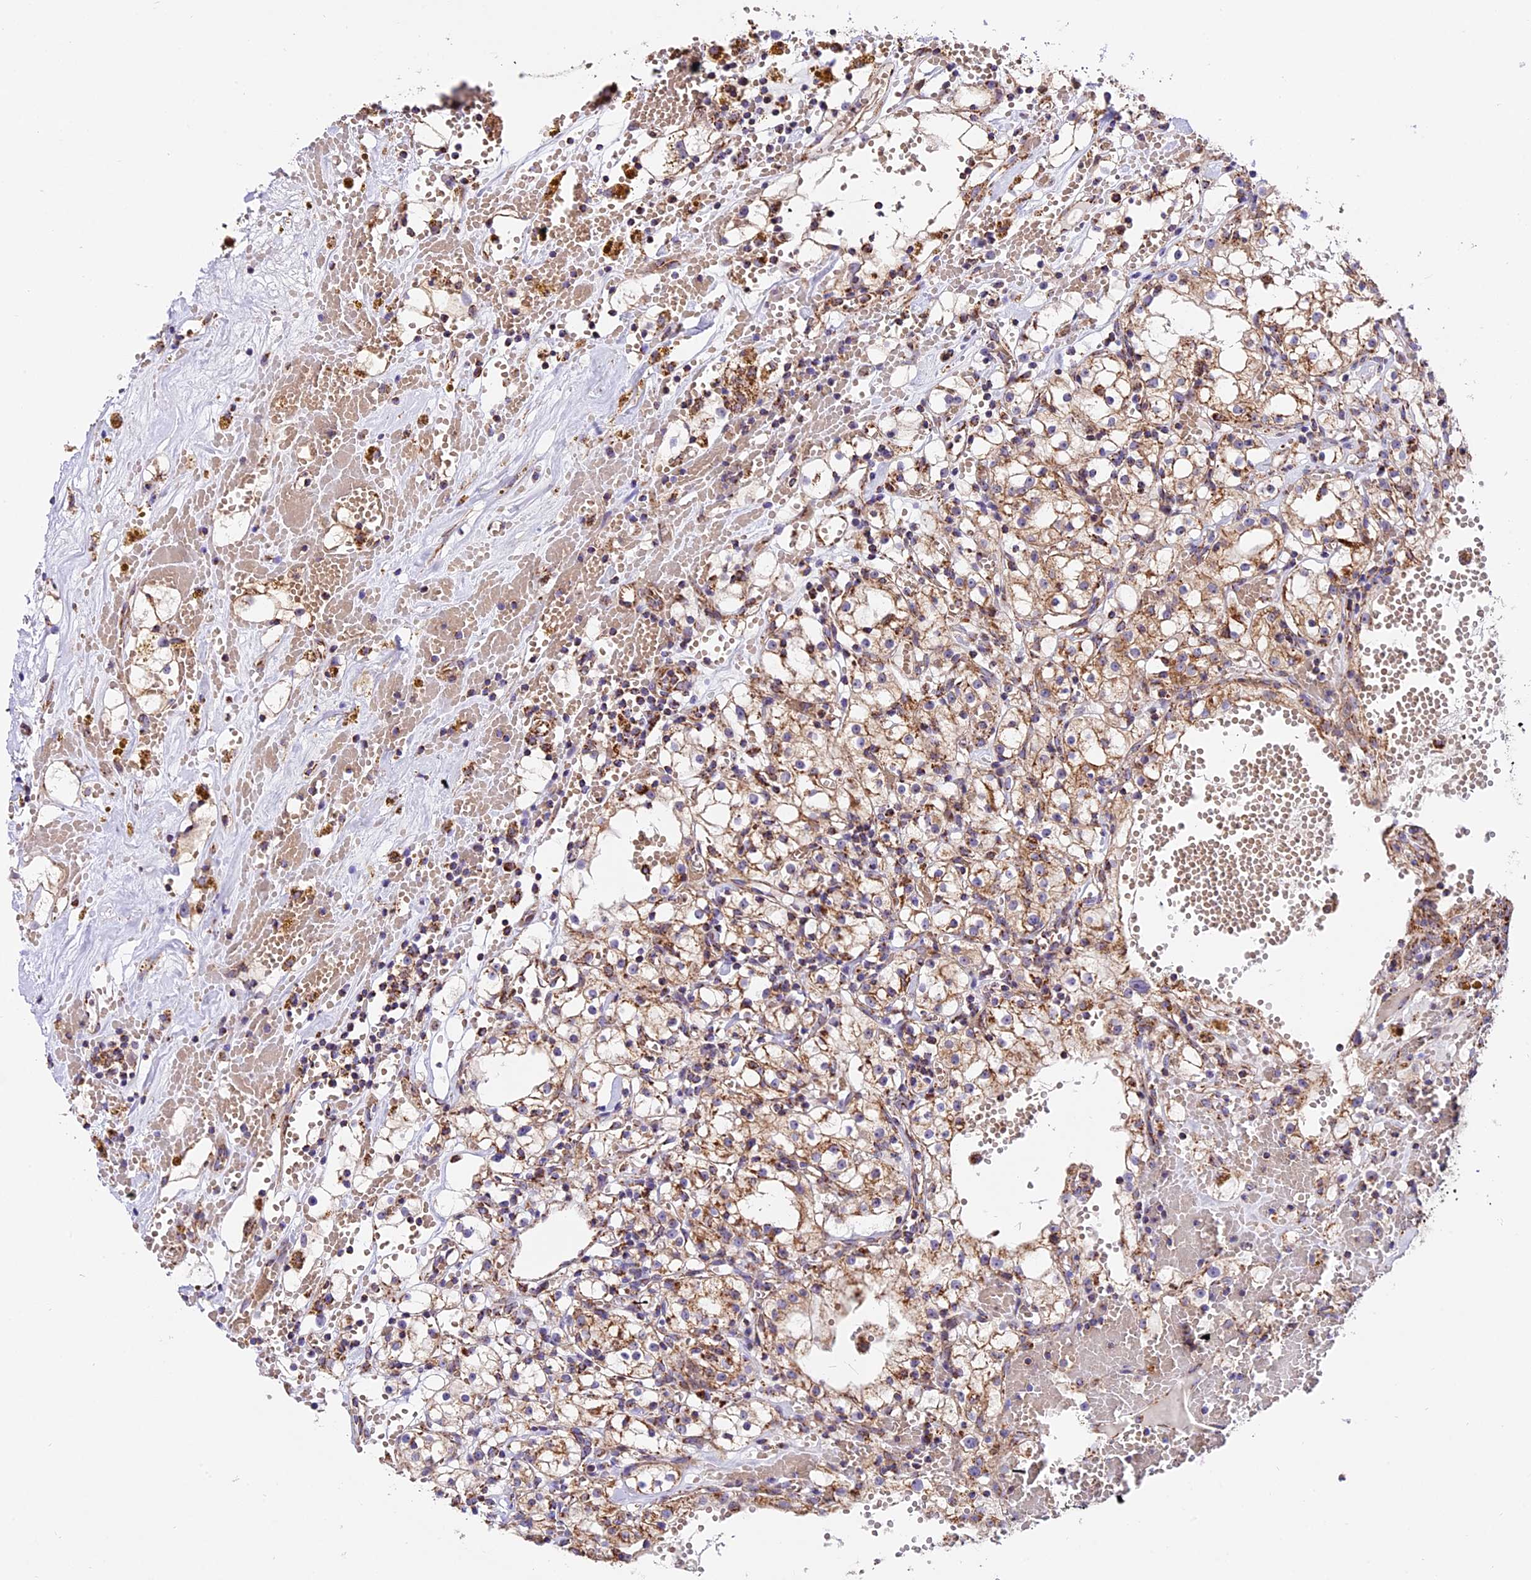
{"staining": {"intensity": "moderate", "quantity": ">75%", "location": "cytoplasmic/membranous"}, "tissue": "renal cancer", "cell_type": "Tumor cells", "image_type": "cancer", "snomed": [{"axis": "morphology", "description": "Adenocarcinoma, NOS"}, {"axis": "topography", "description": "Kidney"}], "caption": "DAB (3,3'-diaminobenzidine) immunohistochemical staining of renal adenocarcinoma demonstrates moderate cytoplasmic/membranous protein positivity in about >75% of tumor cells. The protein of interest is shown in brown color, while the nuclei are stained blue.", "gene": "NDUFA8", "patient": {"sex": "male", "age": 56}}